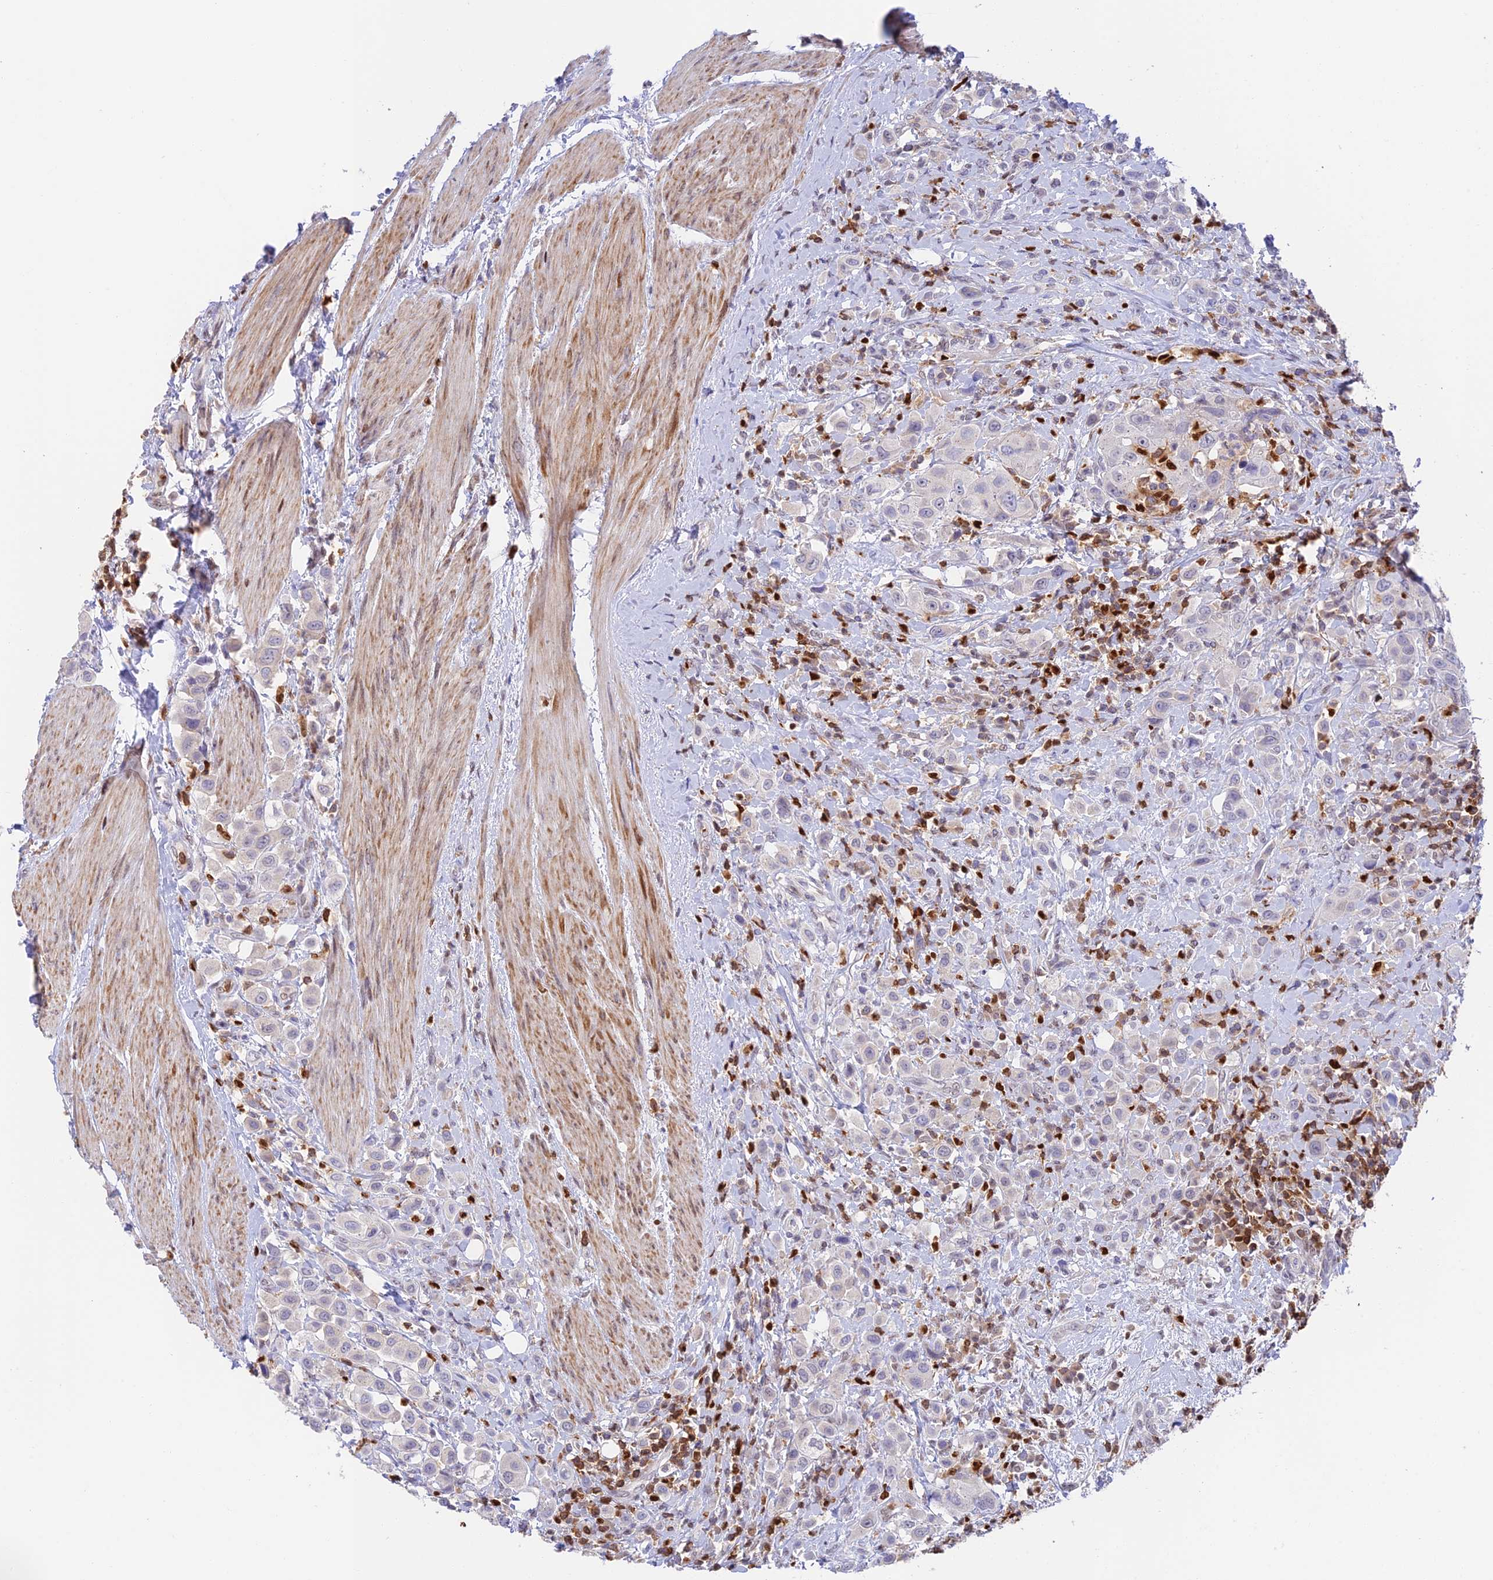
{"staining": {"intensity": "negative", "quantity": "none", "location": "none"}, "tissue": "urothelial cancer", "cell_type": "Tumor cells", "image_type": "cancer", "snomed": [{"axis": "morphology", "description": "Urothelial carcinoma, High grade"}, {"axis": "topography", "description": "Urinary bladder"}], "caption": "DAB (3,3'-diaminobenzidine) immunohistochemical staining of human urothelial cancer demonstrates no significant staining in tumor cells. (Immunohistochemistry (ihc), brightfield microscopy, high magnification).", "gene": "DENND1C", "patient": {"sex": "male", "age": 50}}